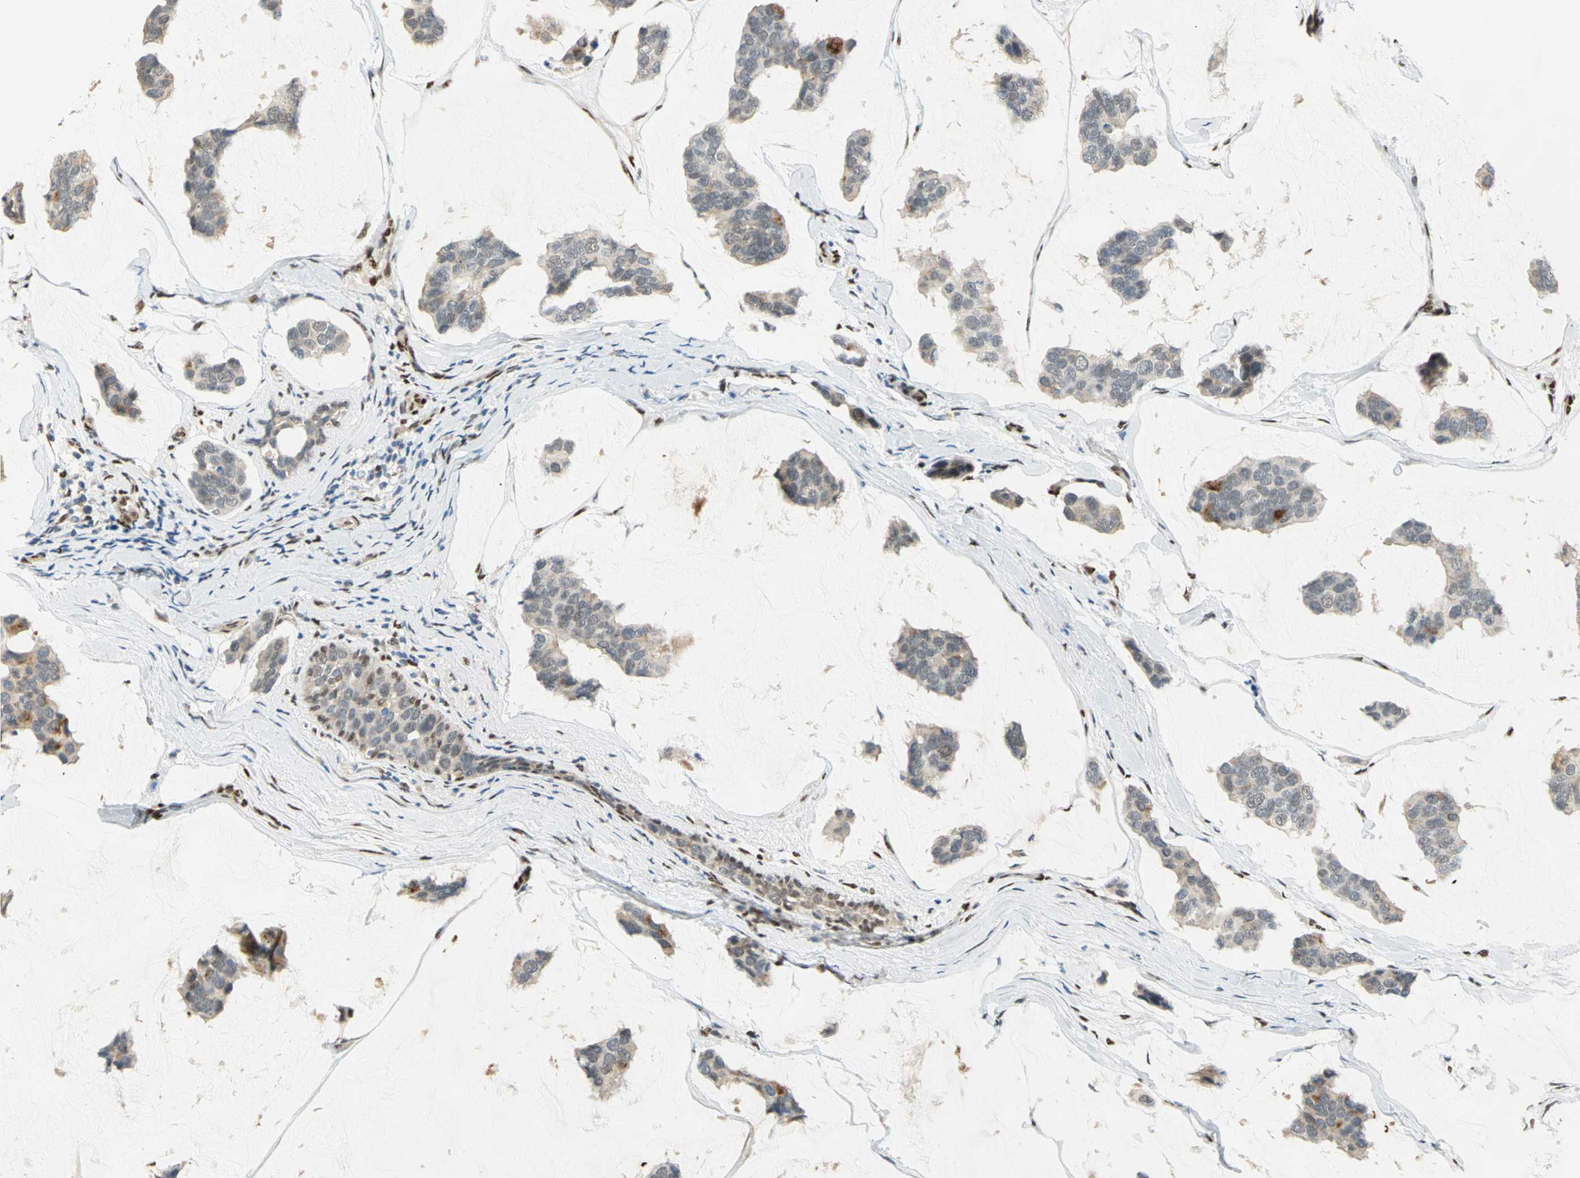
{"staining": {"intensity": "weak", "quantity": ">75%", "location": "cytoplasmic/membranous,nuclear"}, "tissue": "breast cancer", "cell_type": "Tumor cells", "image_type": "cancer", "snomed": [{"axis": "morphology", "description": "Normal tissue, NOS"}, {"axis": "morphology", "description": "Duct carcinoma"}, {"axis": "topography", "description": "Breast"}], "caption": "Human invasive ductal carcinoma (breast) stained with a protein marker displays weak staining in tumor cells.", "gene": "RBFOX2", "patient": {"sex": "female", "age": 50}}